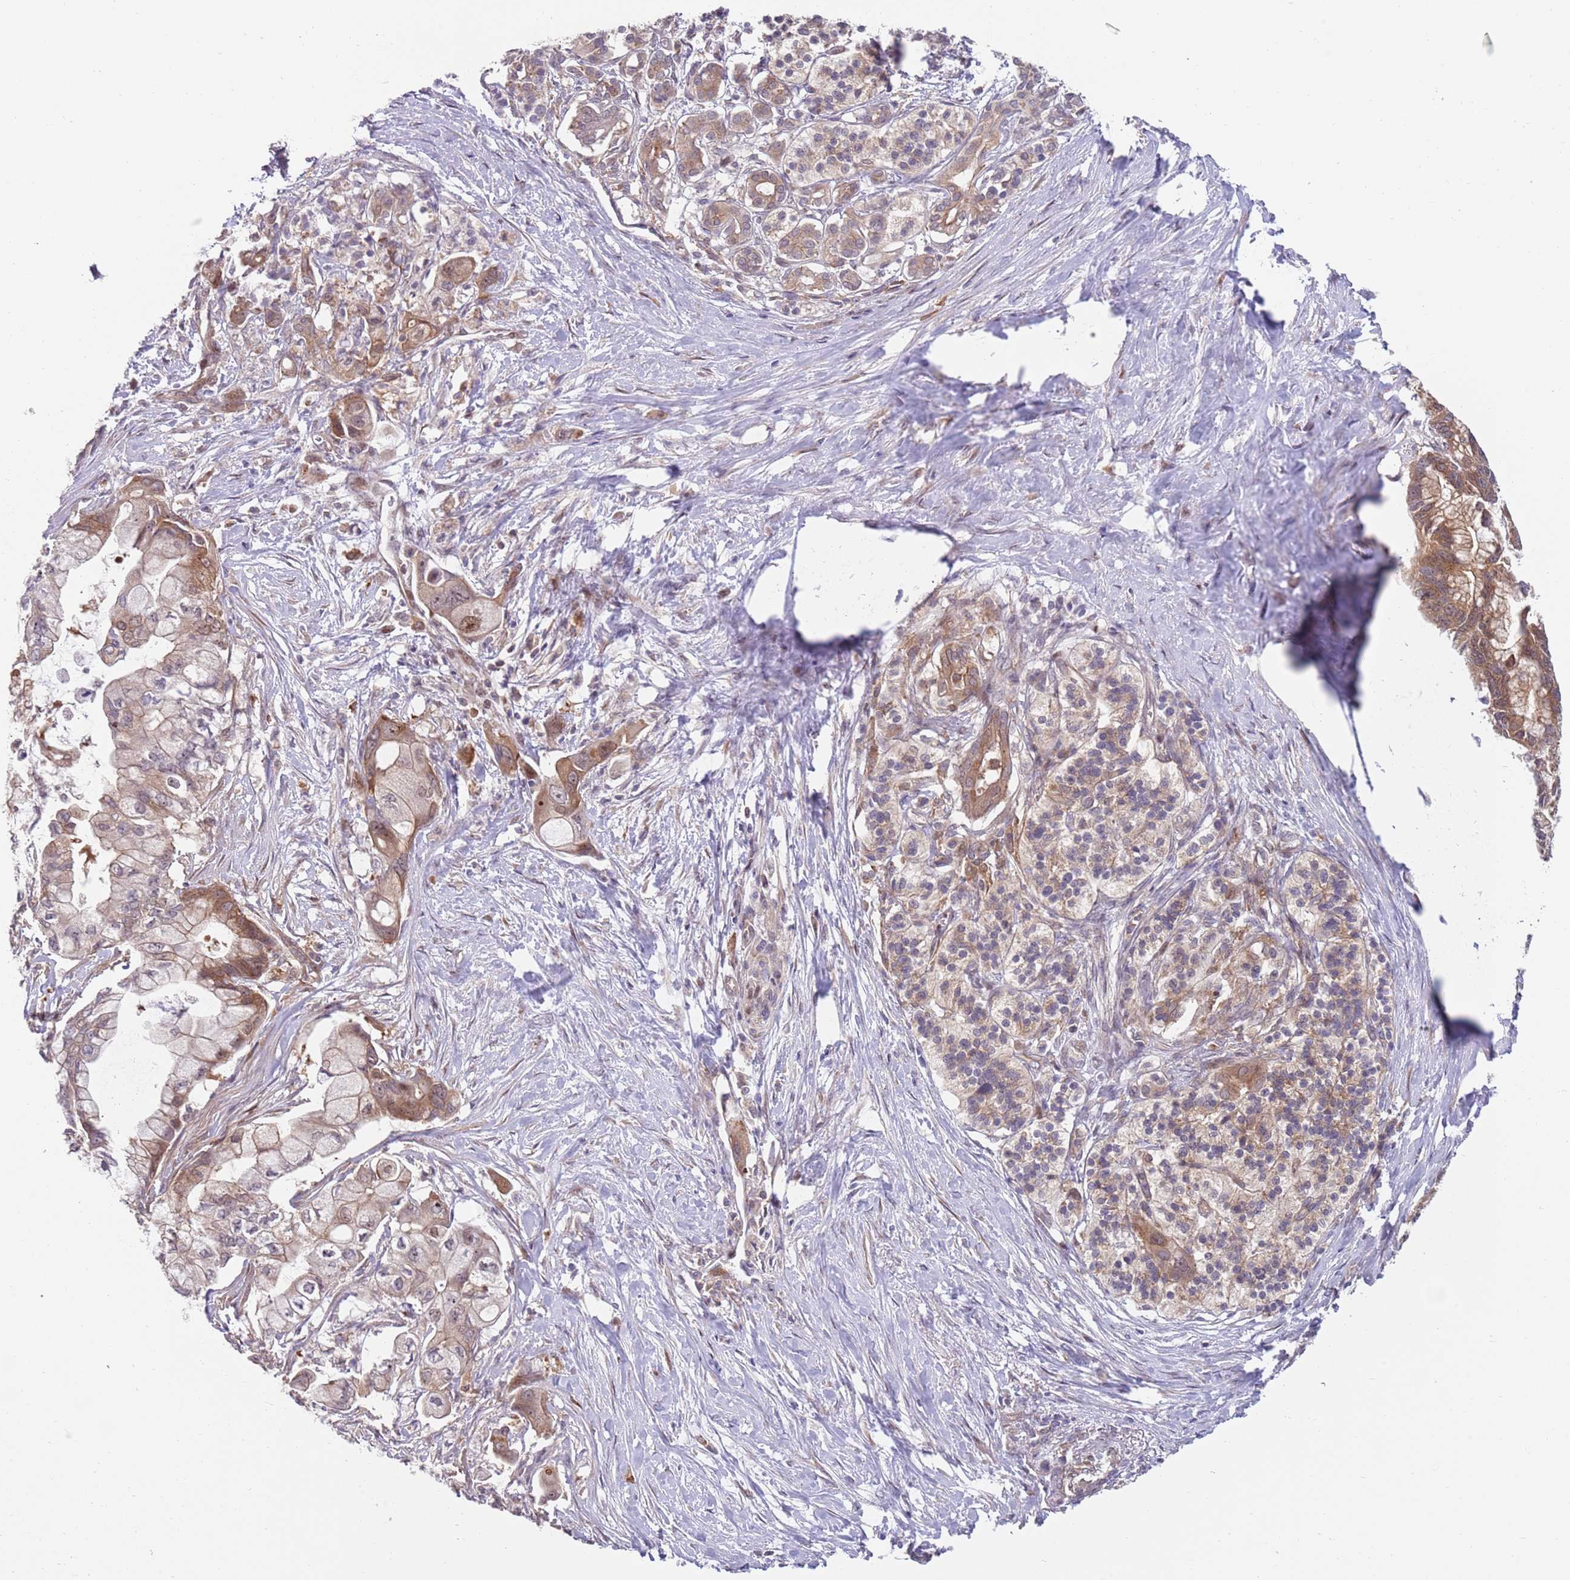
{"staining": {"intensity": "moderate", "quantity": "<25%", "location": "cytoplasmic/membranous,nuclear"}, "tissue": "pancreatic cancer", "cell_type": "Tumor cells", "image_type": "cancer", "snomed": [{"axis": "morphology", "description": "Adenocarcinoma, NOS"}, {"axis": "topography", "description": "Pancreas"}], "caption": "Moderate cytoplasmic/membranous and nuclear expression is appreciated in approximately <25% of tumor cells in pancreatic cancer (adenocarcinoma). (DAB IHC, brown staining for protein, blue staining for nuclei).", "gene": "GGA1", "patient": {"sex": "male", "age": 68}}